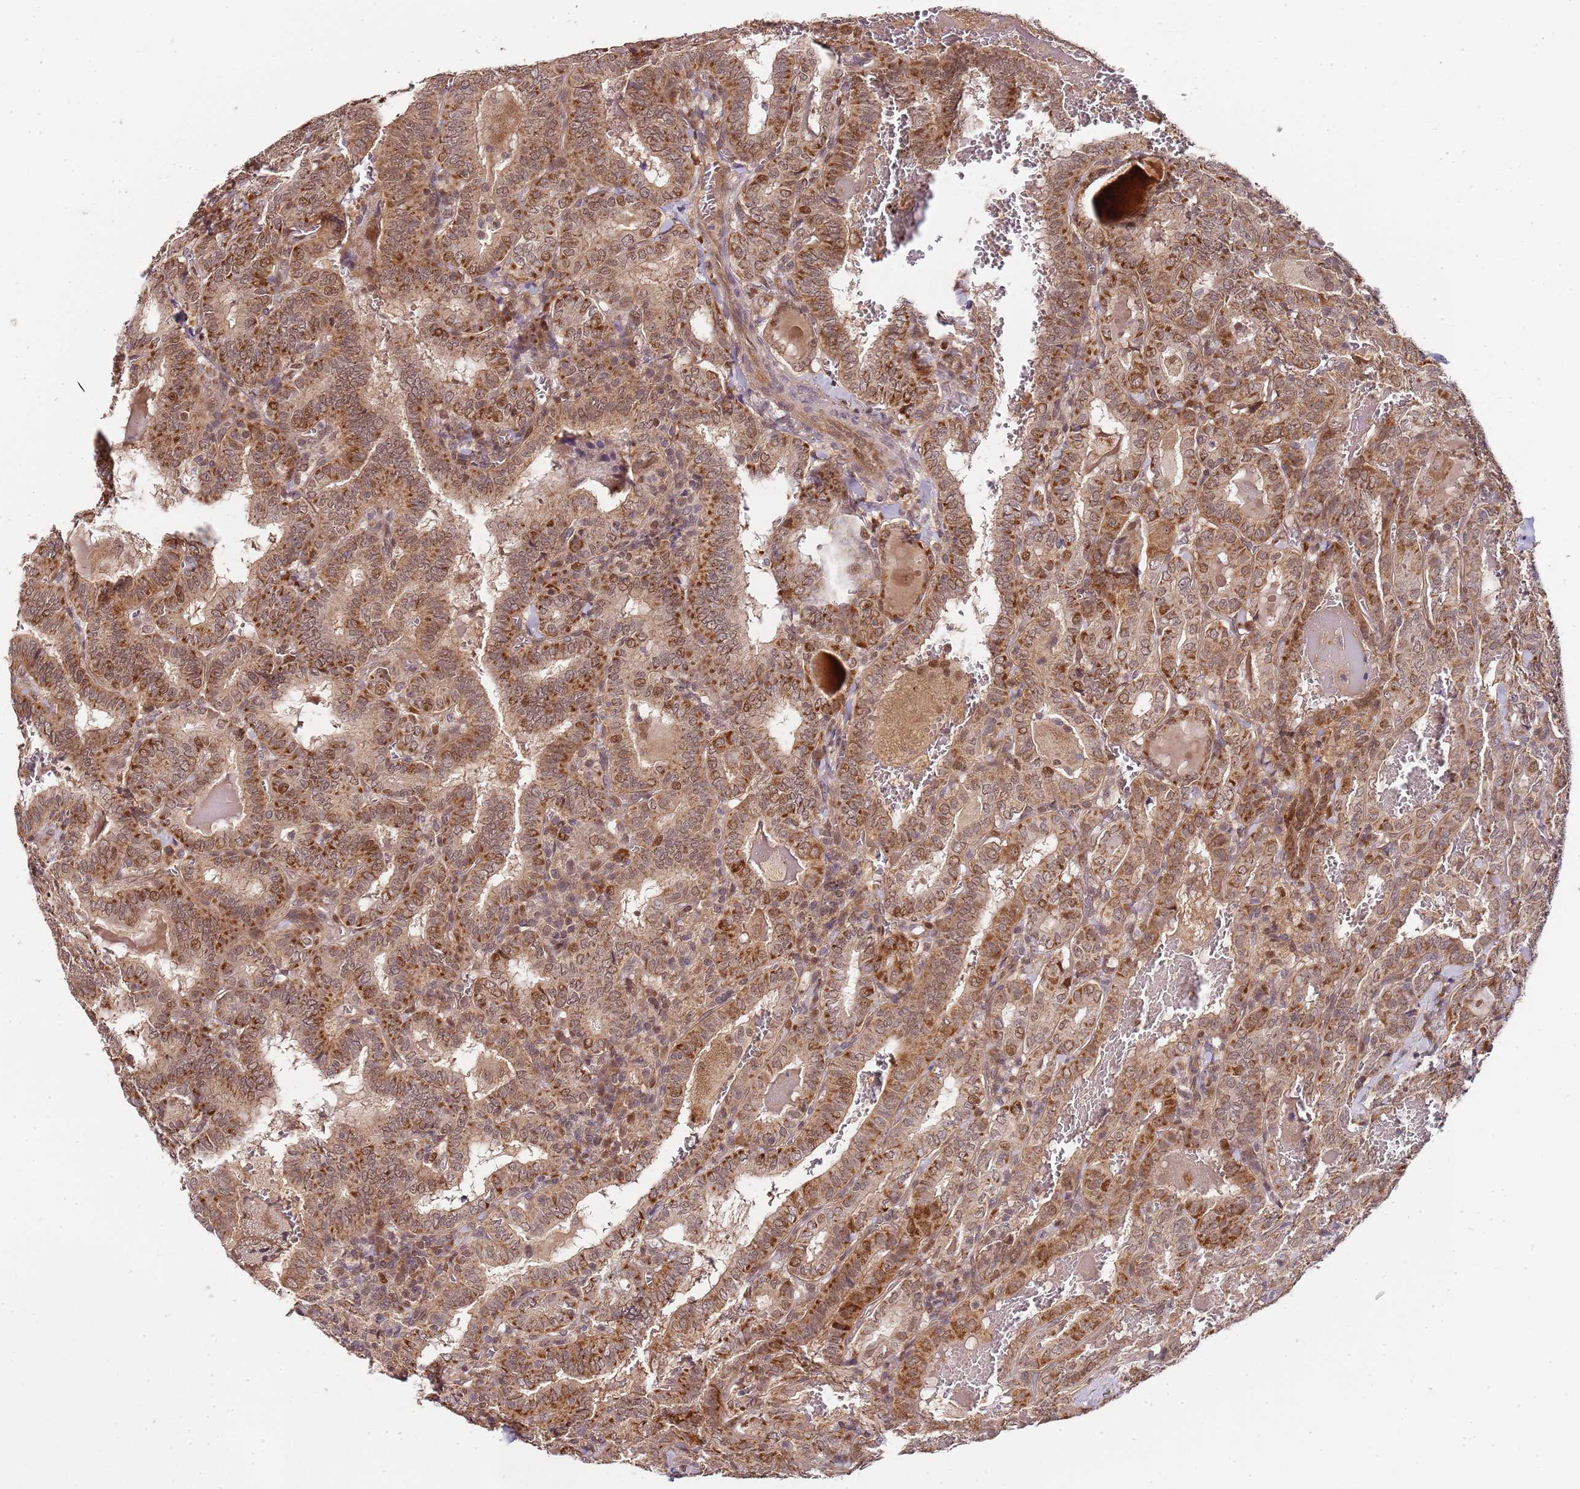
{"staining": {"intensity": "strong", "quantity": ">75%", "location": "cytoplasmic/membranous"}, "tissue": "thyroid cancer", "cell_type": "Tumor cells", "image_type": "cancer", "snomed": [{"axis": "morphology", "description": "Papillary adenocarcinoma, NOS"}, {"axis": "topography", "description": "Thyroid gland"}], "caption": "Thyroid cancer (papillary adenocarcinoma) stained with immunohistochemistry (IHC) demonstrates strong cytoplasmic/membranous staining in approximately >75% of tumor cells.", "gene": "EDC3", "patient": {"sex": "female", "age": 72}}